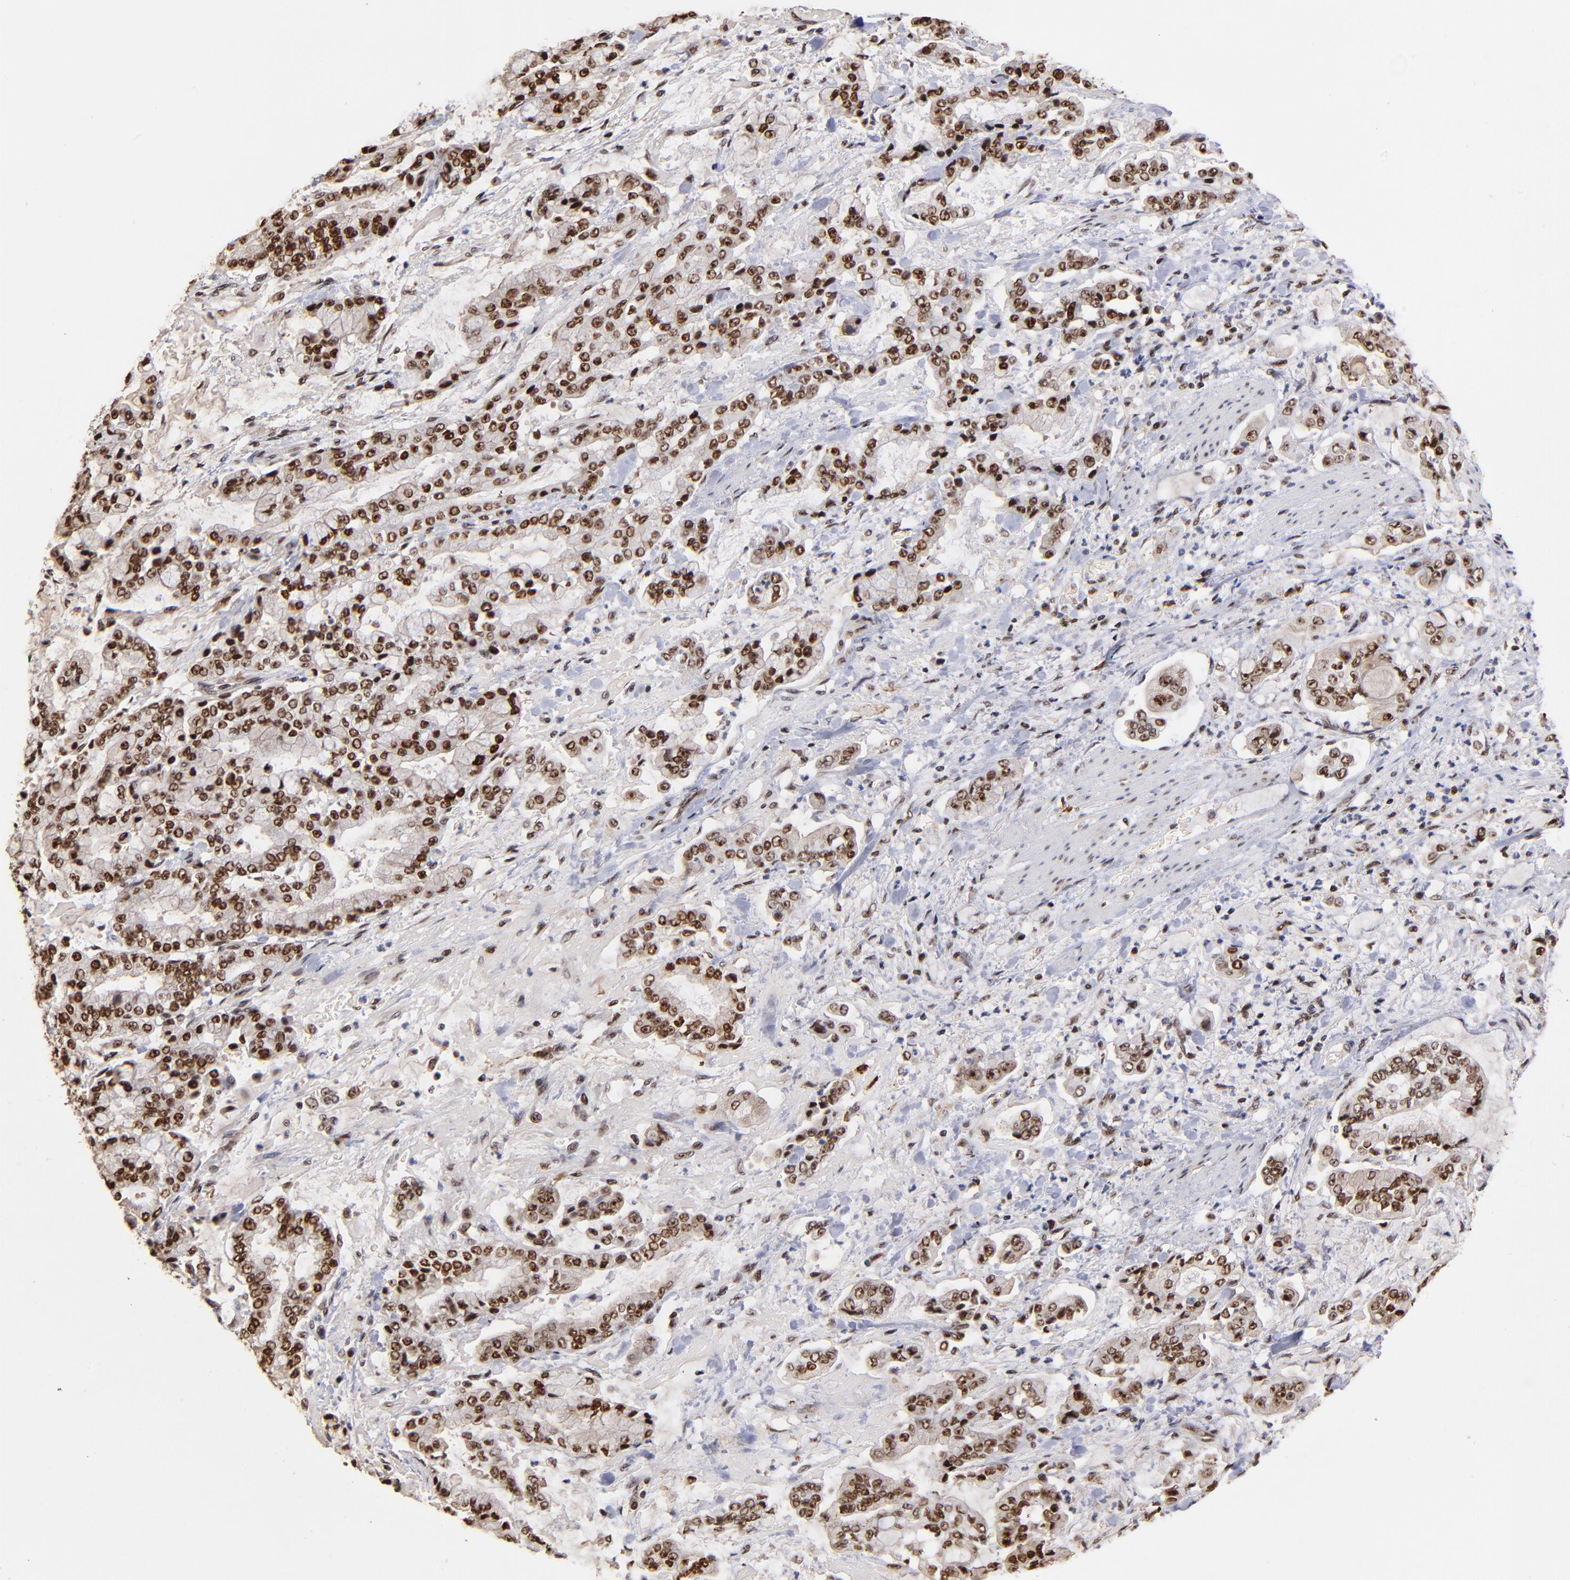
{"staining": {"intensity": "strong", "quantity": ">75%", "location": "cytoplasmic/membranous,nuclear"}, "tissue": "stomach cancer", "cell_type": "Tumor cells", "image_type": "cancer", "snomed": [{"axis": "morphology", "description": "Normal tissue, NOS"}, {"axis": "morphology", "description": "Adenocarcinoma, NOS"}, {"axis": "topography", "description": "Stomach, upper"}, {"axis": "topography", "description": "Stomach"}], "caption": "The image shows staining of stomach cancer, revealing strong cytoplasmic/membranous and nuclear protein expression (brown color) within tumor cells.", "gene": "ZNF146", "patient": {"sex": "male", "age": 76}}